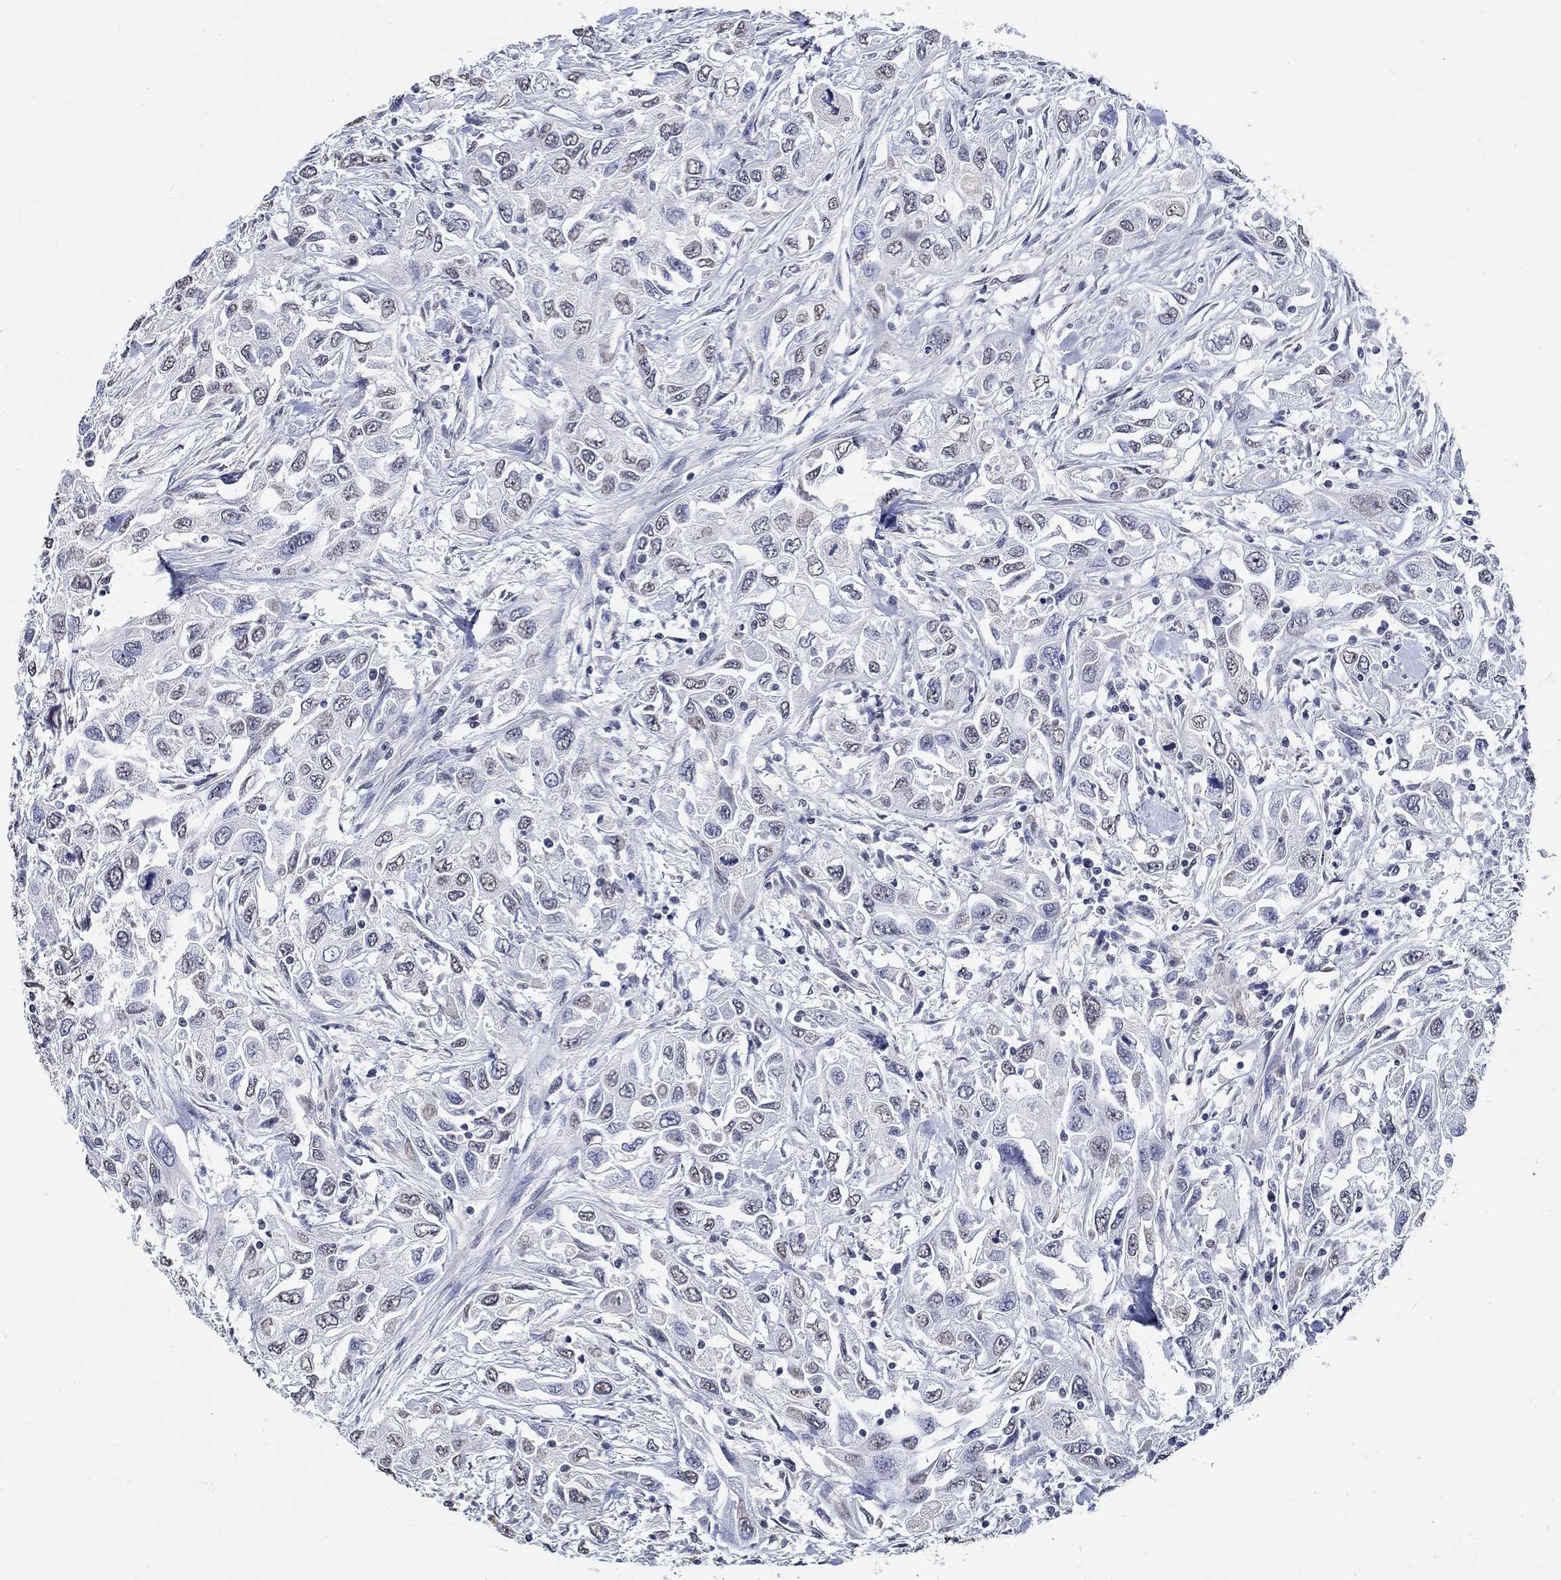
{"staining": {"intensity": "negative", "quantity": "none", "location": "none"}, "tissue": "urothelial cancer", "cell_type": "Tumor cells", "image_type": "cancer", "snomed": [{"axis": "morphology", "description": "Urothelial carcinoma, High grade"}, {"axis": "topography", "description": "Urinary bladder"}], "caption": "IHC of human urothelial cancer reveals no staining in tumor cells.", "gene": "PDE1B", "patient": {"sex": "male", "age": 76}}